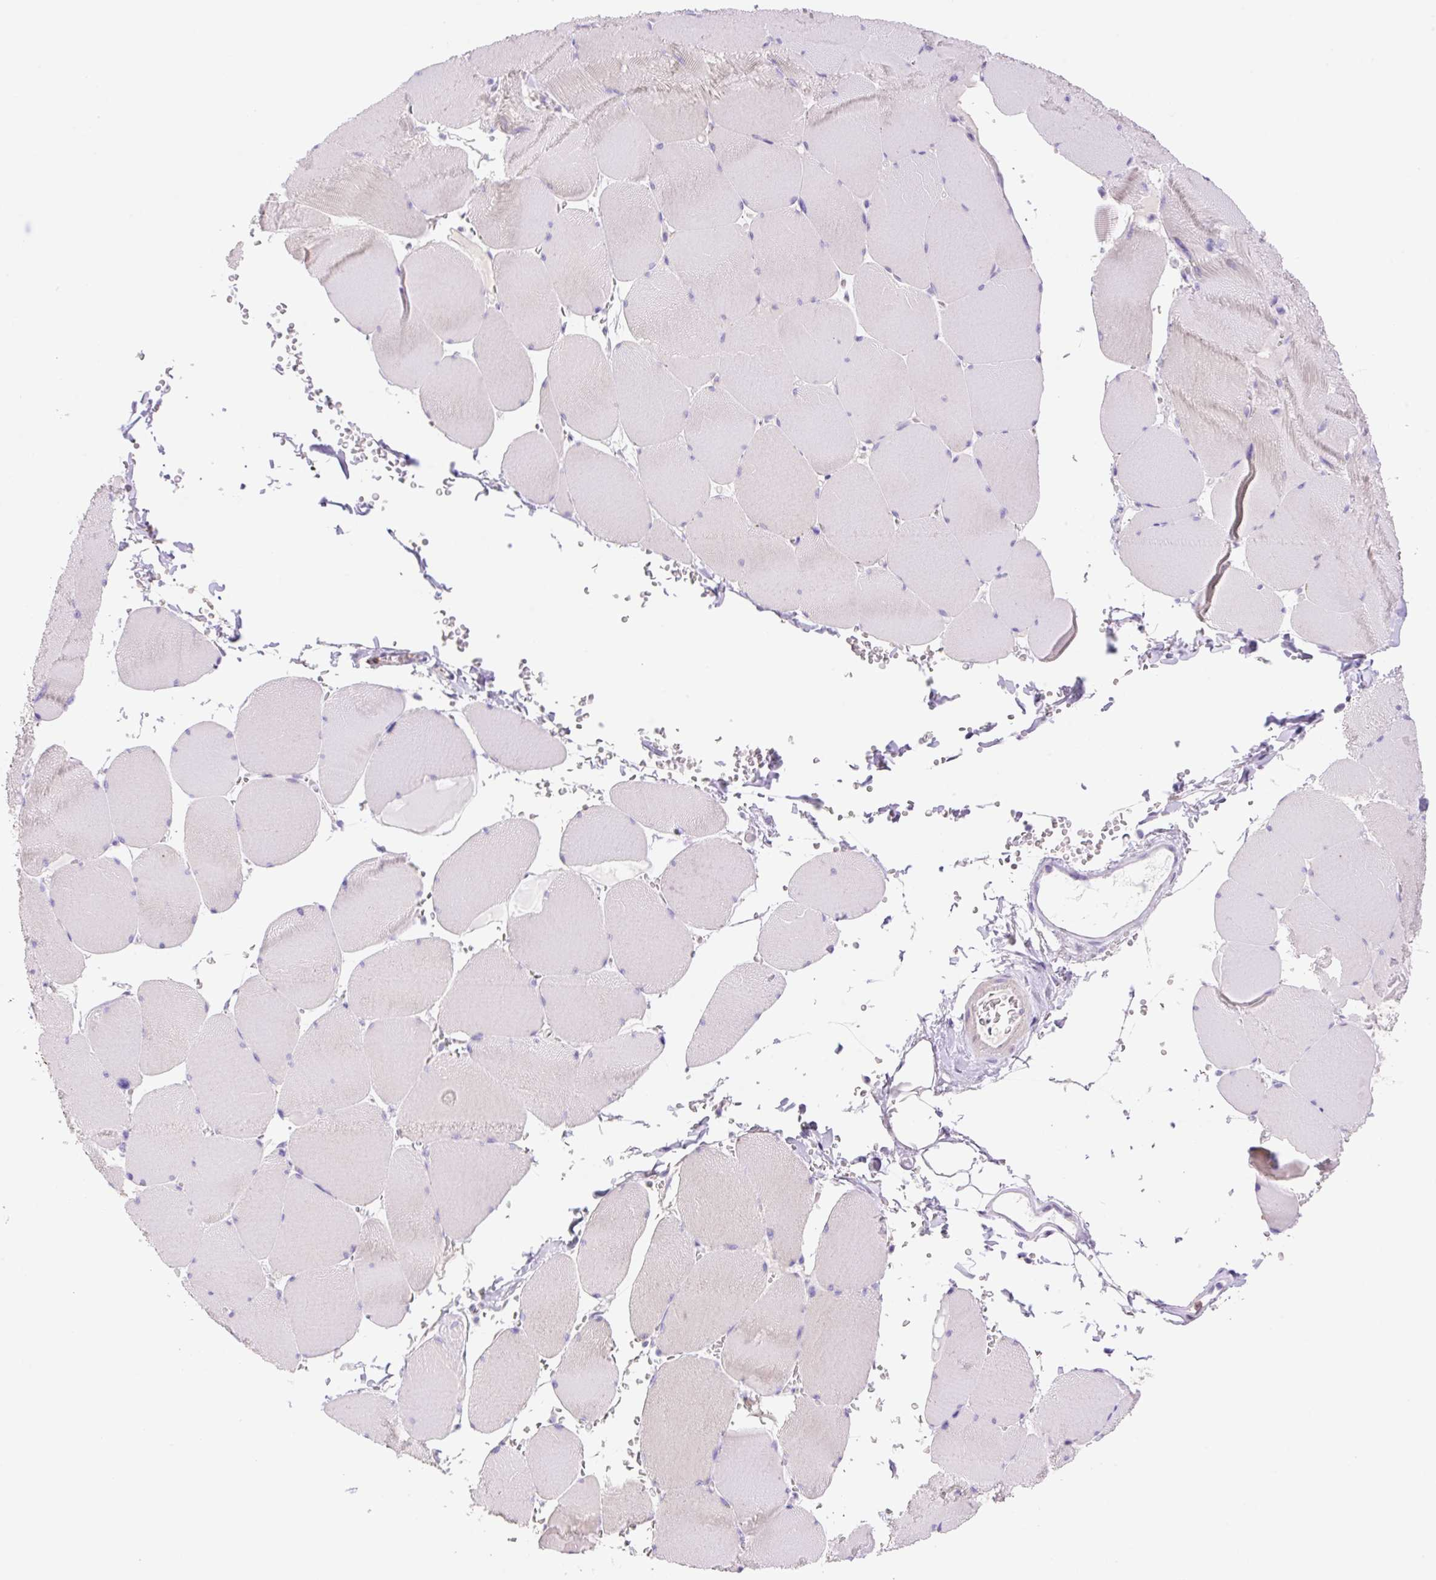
{"staining": {"intensity": "weak", "quantity": "25%-75%", "location": "cytoplasmic/membranous"}, "tissue": "skeletal muscle", "cell_type": "Myocytes", "image_type": "normal", "snomed": [{"axis": "morphology", "description": "Normal tissue, NOS"}, {"axis": "topography", "description": "Skeletal muscle"}, {"axis": "topography", "description": "Head-Neck"}], "caption": "Immunohistochemical staining of normal skeletal muscle exhibits low levels of weak cytoplasmic/membranous expression in approximately 25%-75% of myocytes.", "gene": "DENND5A", "patient": {"sex": "male", "age": 66}}